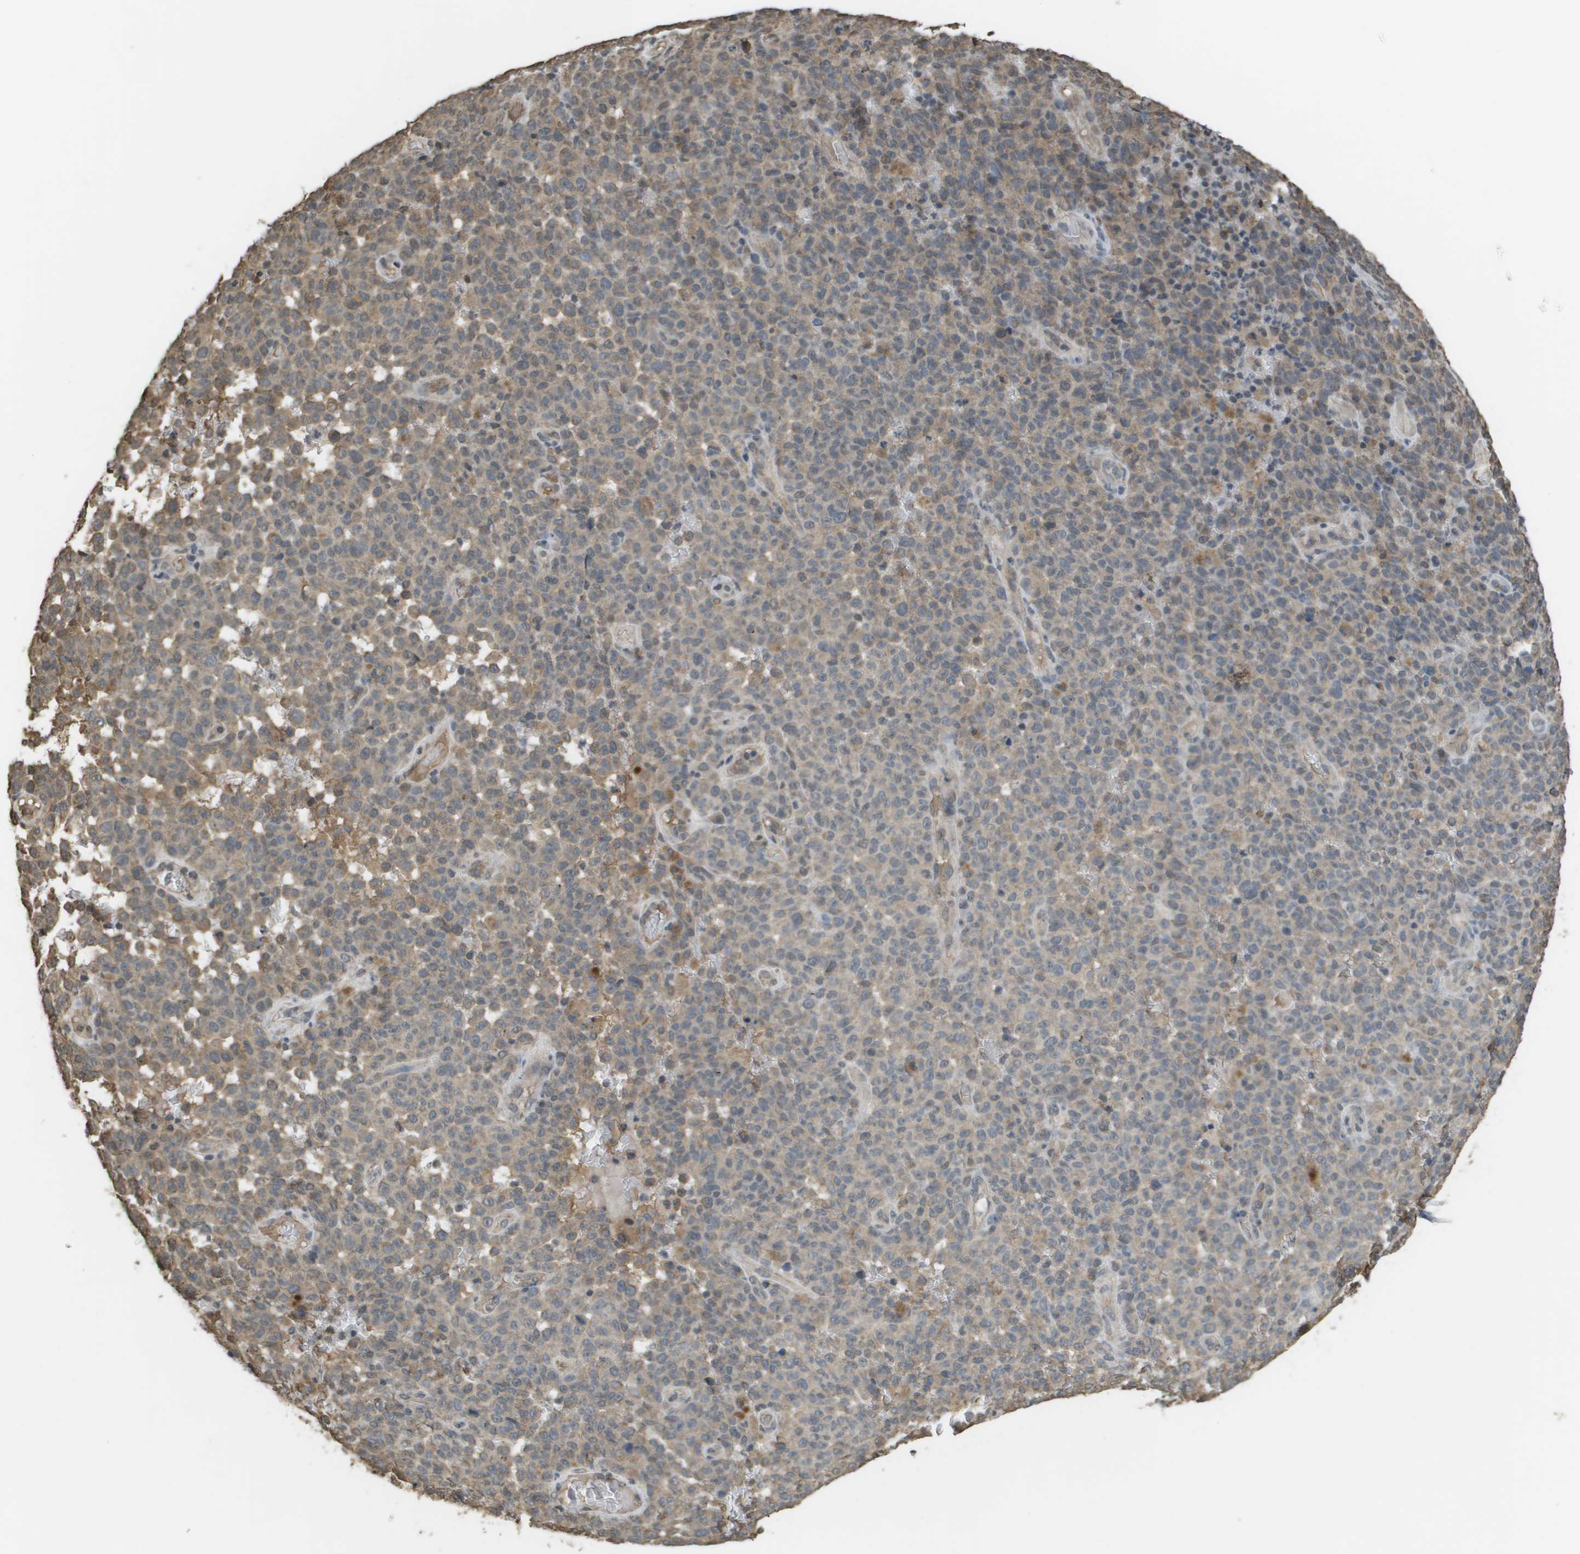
{"staining": {"intensity": "weak", "quantity": "25%-75%", "location": "cytoplasmic/membranous"}, "tissue": "melanoma", "cell_type": "Tumor cells", "image_type": "cancer", "snomed": [{"axis": "morphology", "description": "Malignant melanoma, NOS"}, {"axis": "topography", "description": "Skin"}], "caption": "Immunohistochemistry of human melanoma demonstrates low levels of weak cytoplasmic/membranous expression in about 25%-75% of tumor cells.", "gene": "NDRG2", "patient": {"sex": "female", "age": 82}}